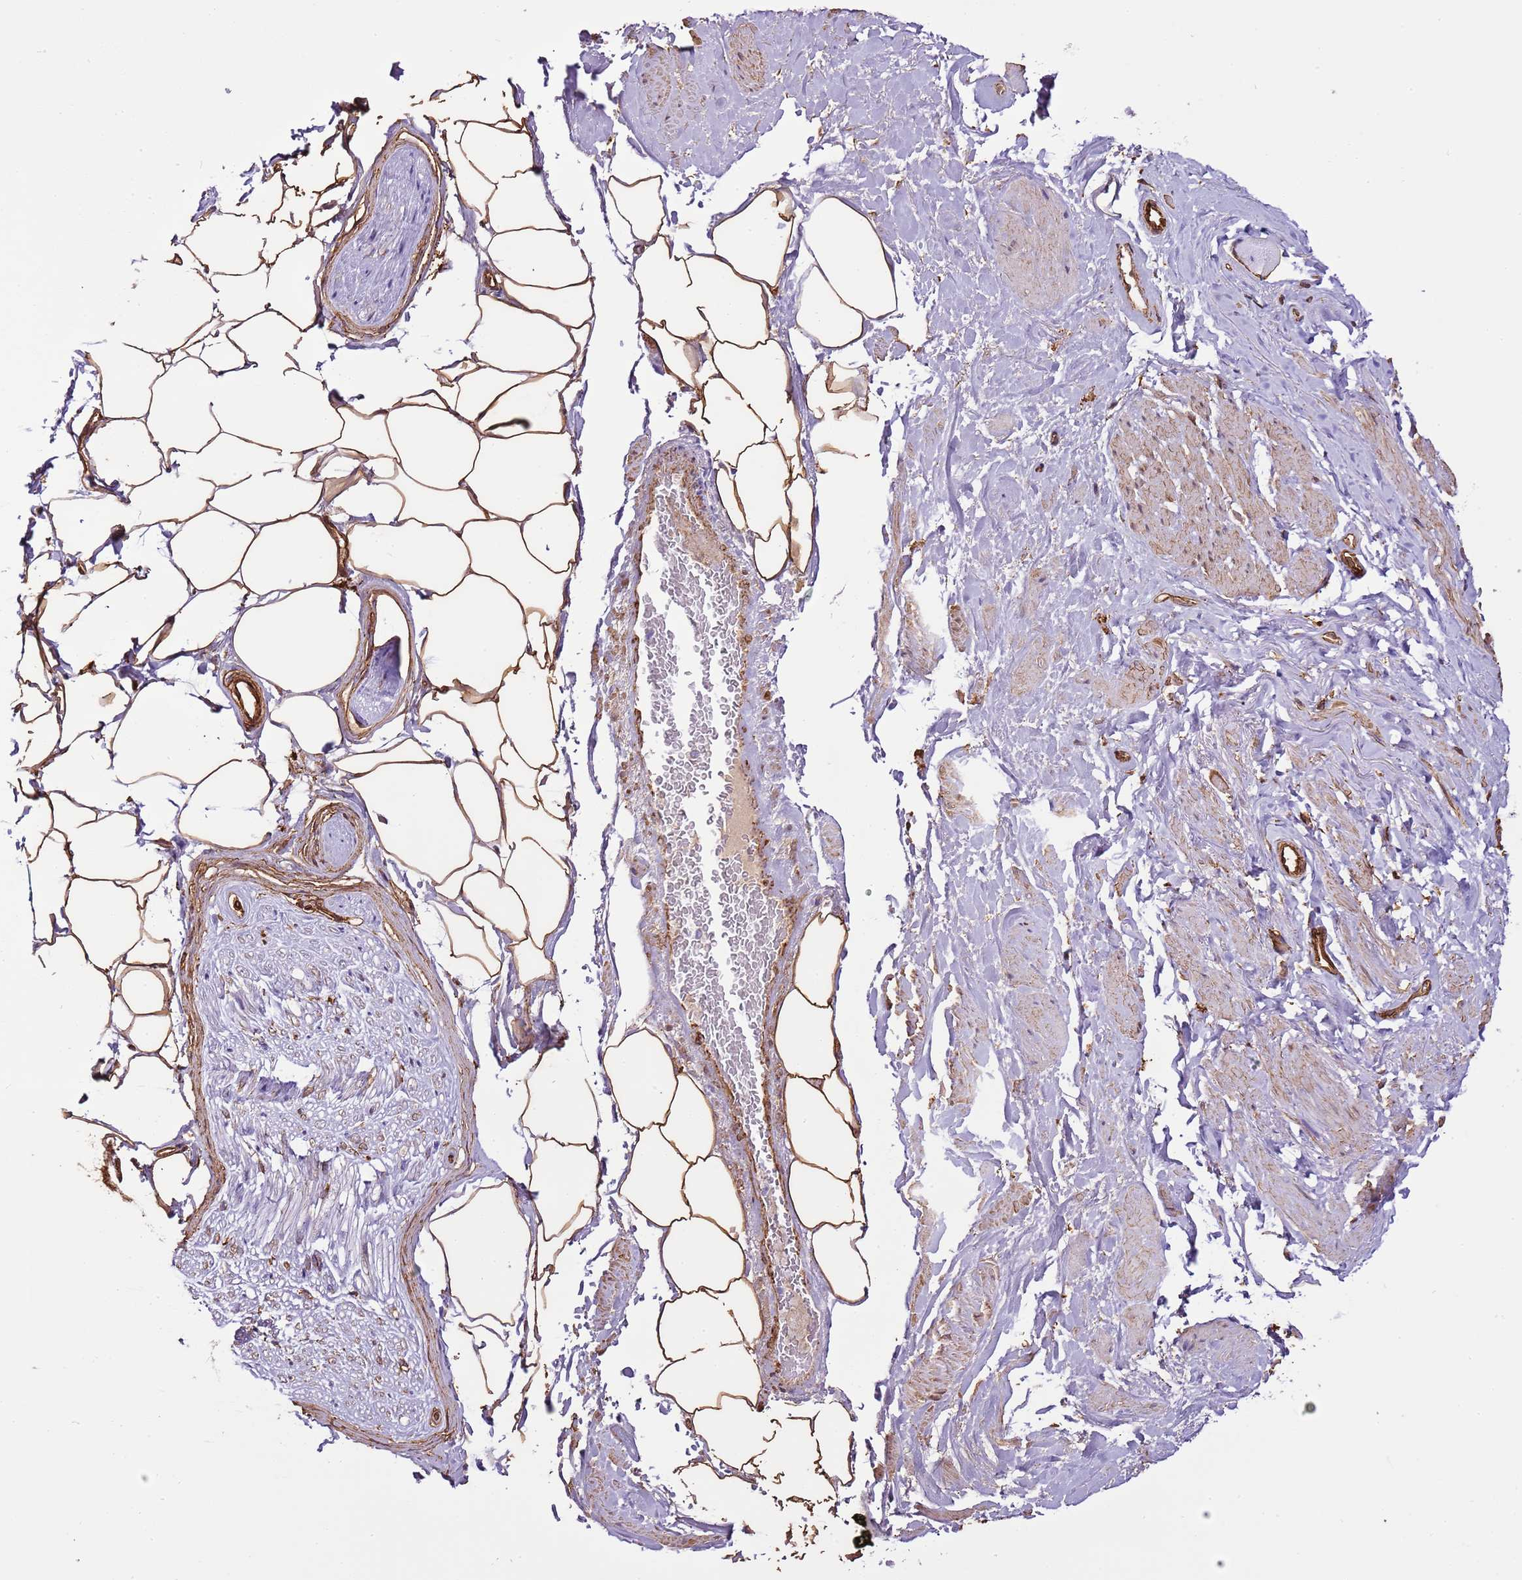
{"staining": {"intensity": "moderate", "quantity": ">75%", "location": "cytoplasmic/membranous"}, "tissue": "adipose tissue", "cell_type": "Adipocytes", "image_type": "normal", "snomed": [{"axis": "morphology", "description": "Normal tissue, NOS"}, {"axis": "morphology", "description": "Adenocarcinoma, Low grade"}, {"axis": "topography", "description": "Prostate"}, {"axis": "topography", "description": "Peripheral nerve tissue"}], "caption": "Protein expression analysis of normal adipose tissue displays moderate cytoplasmic/membranous staining in about >75% of adipocytes. Immunohistochemistry stains the protein in brown and the nuclei are stained blue.", "gene": "CTDSPL", "patient": {"sex": "male", "age": 63}}